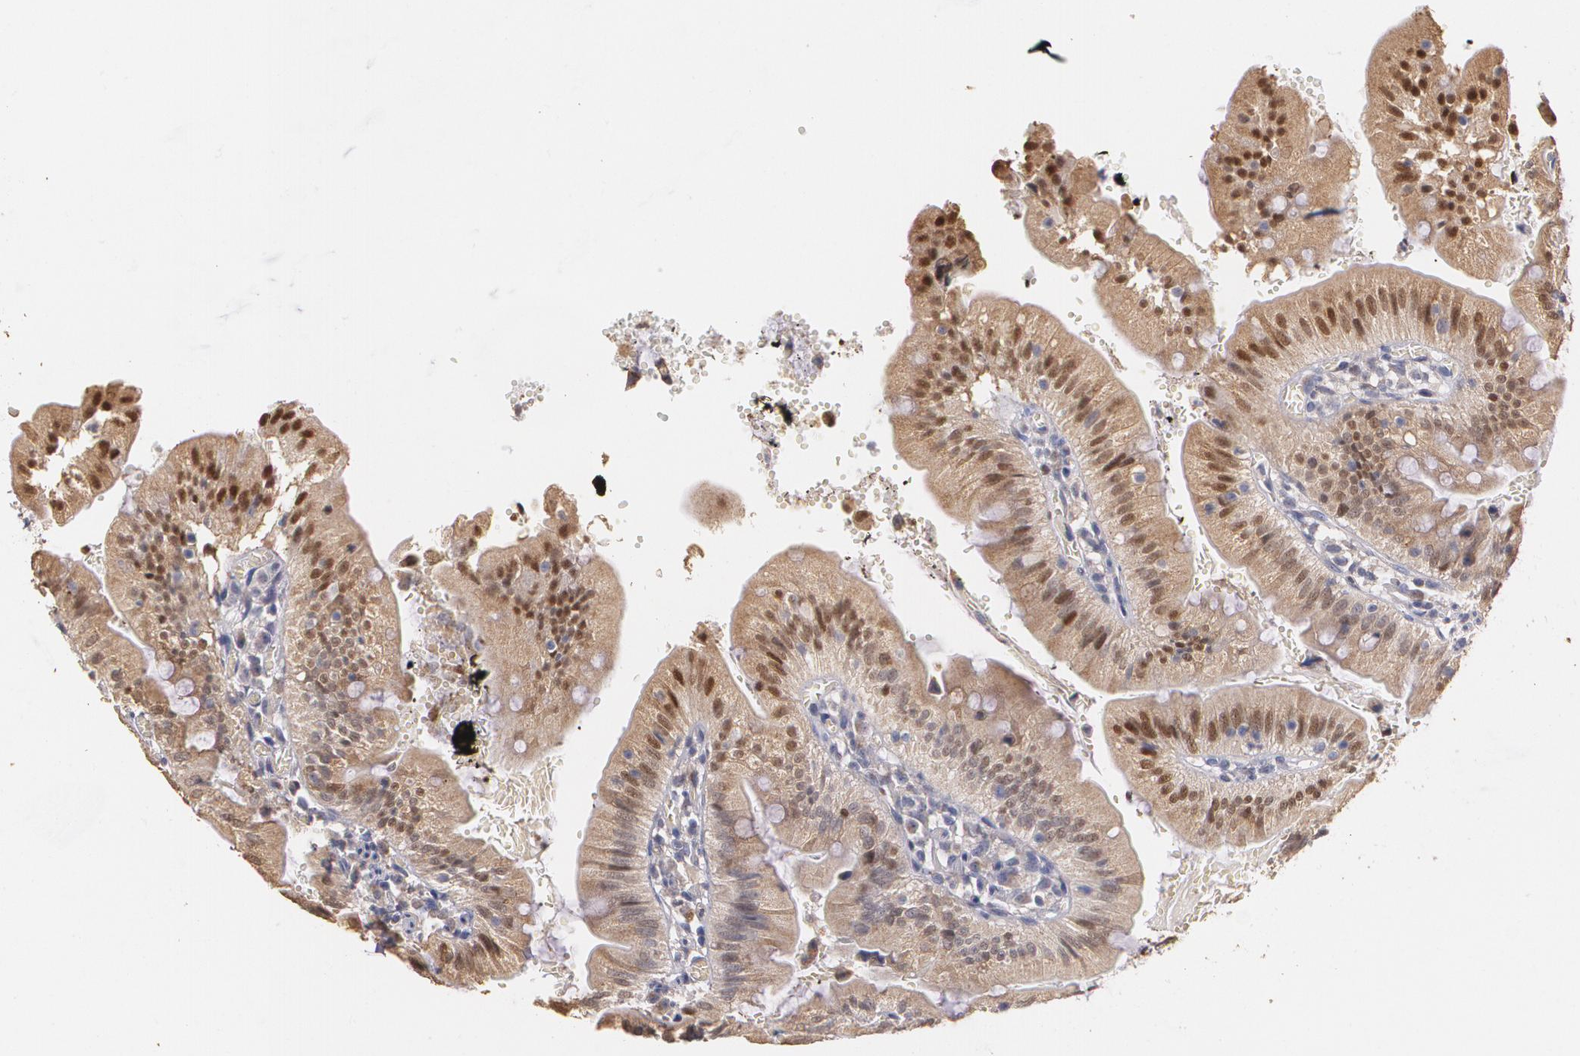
{"staining": {"intensity": "moderate", "quantity": ">75%", "location": "cytoplasmic/membranous"}, "tissue": "small intestine", "cell_type": "Glandular cells", "image_type": "normal", "snomed": [{"axis": "morphology", "description": "Normal tissue, NOS"}, {"axis": "topography", "description": "Small intestine"}], "caption": "Protein staining of normal small intestine reveals moderate cytoplasmic/membranous staining in about >75% of glandular cells.", "gene": "ATF3", "patient": {"sex": "male", "age": 71}}